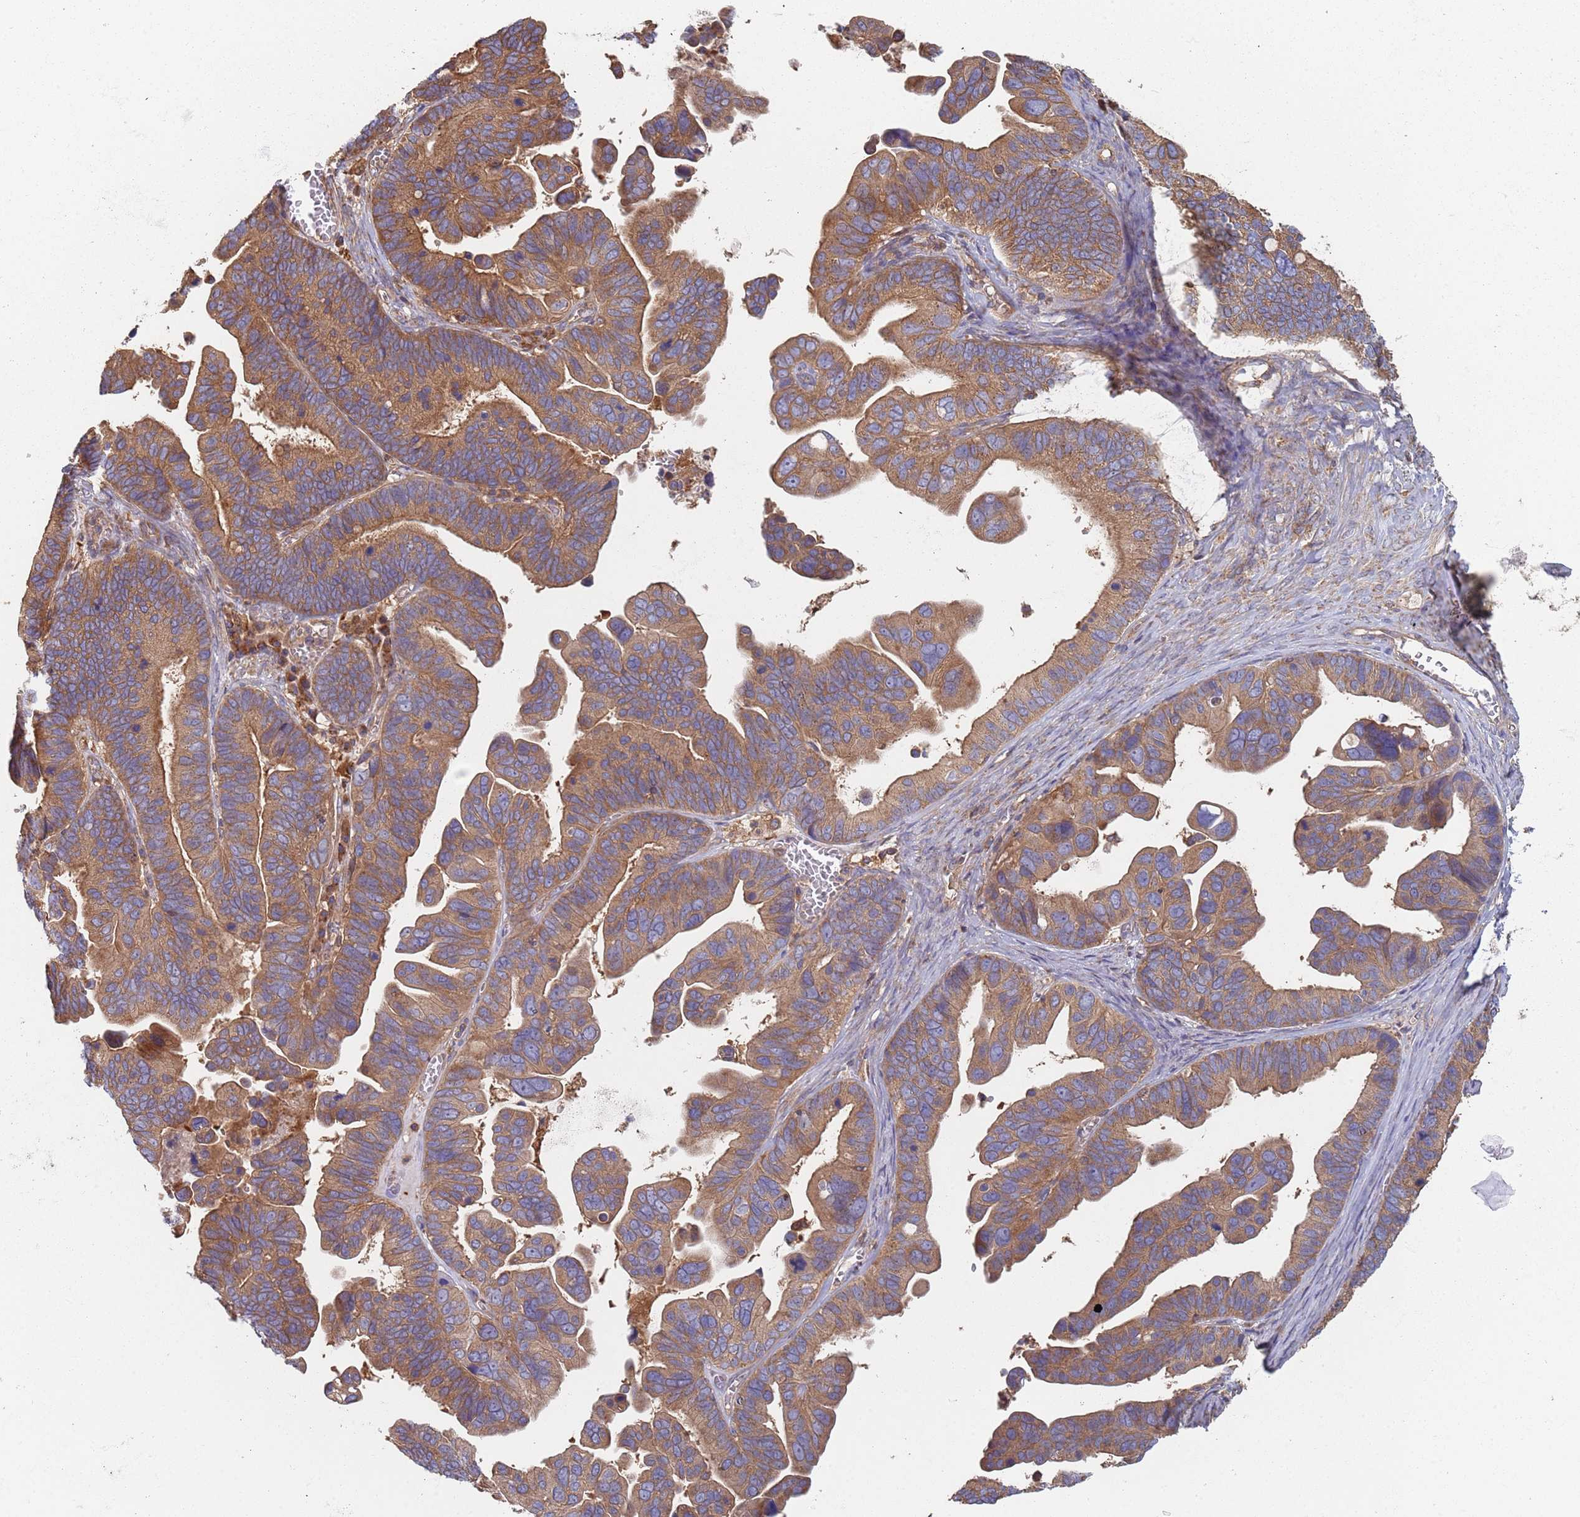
{"staining": {"intensity": "moderate", "quantity": ">75%", "location": "cytoplasmic/membranous"}, "tissue": "ovarian cancer", "cell_type": "Tumor cells", "image_type": "cancer", "snomed": [{"axis": "morphology", "description": "Cystadenocarcinoma, serous, NOS"}, {"axis": "topography", "description": "Ovary"}], "caption": "Human ovarian cancer (serous cystadenocarcinoma) stained for a protein (brown) exhibits moderate cytoplasmic/membranous positive expression in approximately >75% of tumor cells.", "gene": "GDI2", "patient": {"sex": "female", "age": 56}}